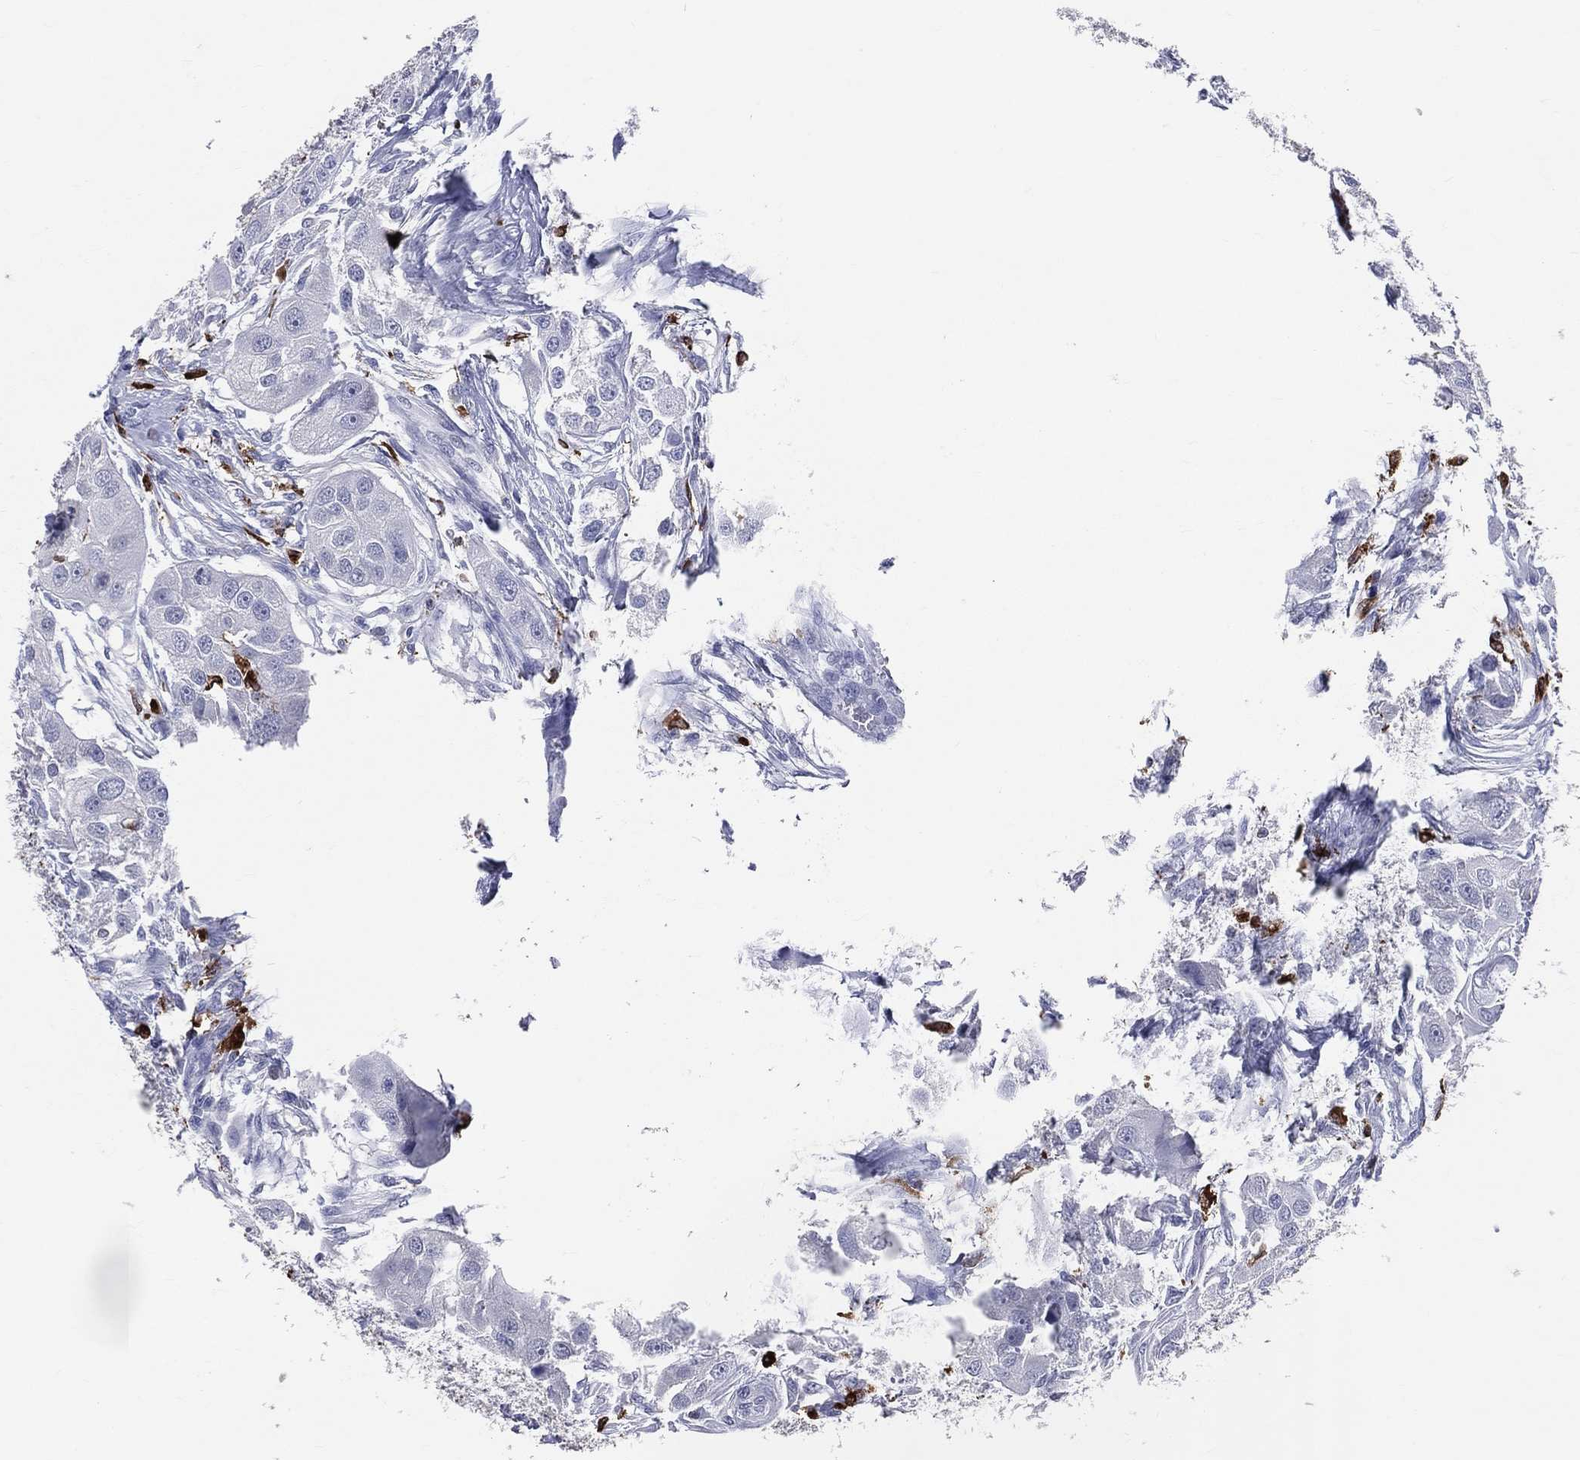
{"staining": {"intensity": "negative", "quantity": "none", "location": "none"}, "tissue": "head and neck cancer", "cell_type": "Tumor cells", "image_type": "cancer", "snomed": [{"axis": "morphology", "description": "Normal tissue, NOS"}, {"axis": "morphology", "description": "Squamous cell carcinoma, NOS"}, {"axis": "topography", "description": "Skeletal muscle"}, {"axis": "topography", "description": "Head-Neck"}], "caption": "Immunohistochemistry photomicrograph of head and neck cancer stained for a protein (brown), which reveals no staining in tumor cells.", "gene": "CD74", "patient": {"sex": "male", "age": 51}}